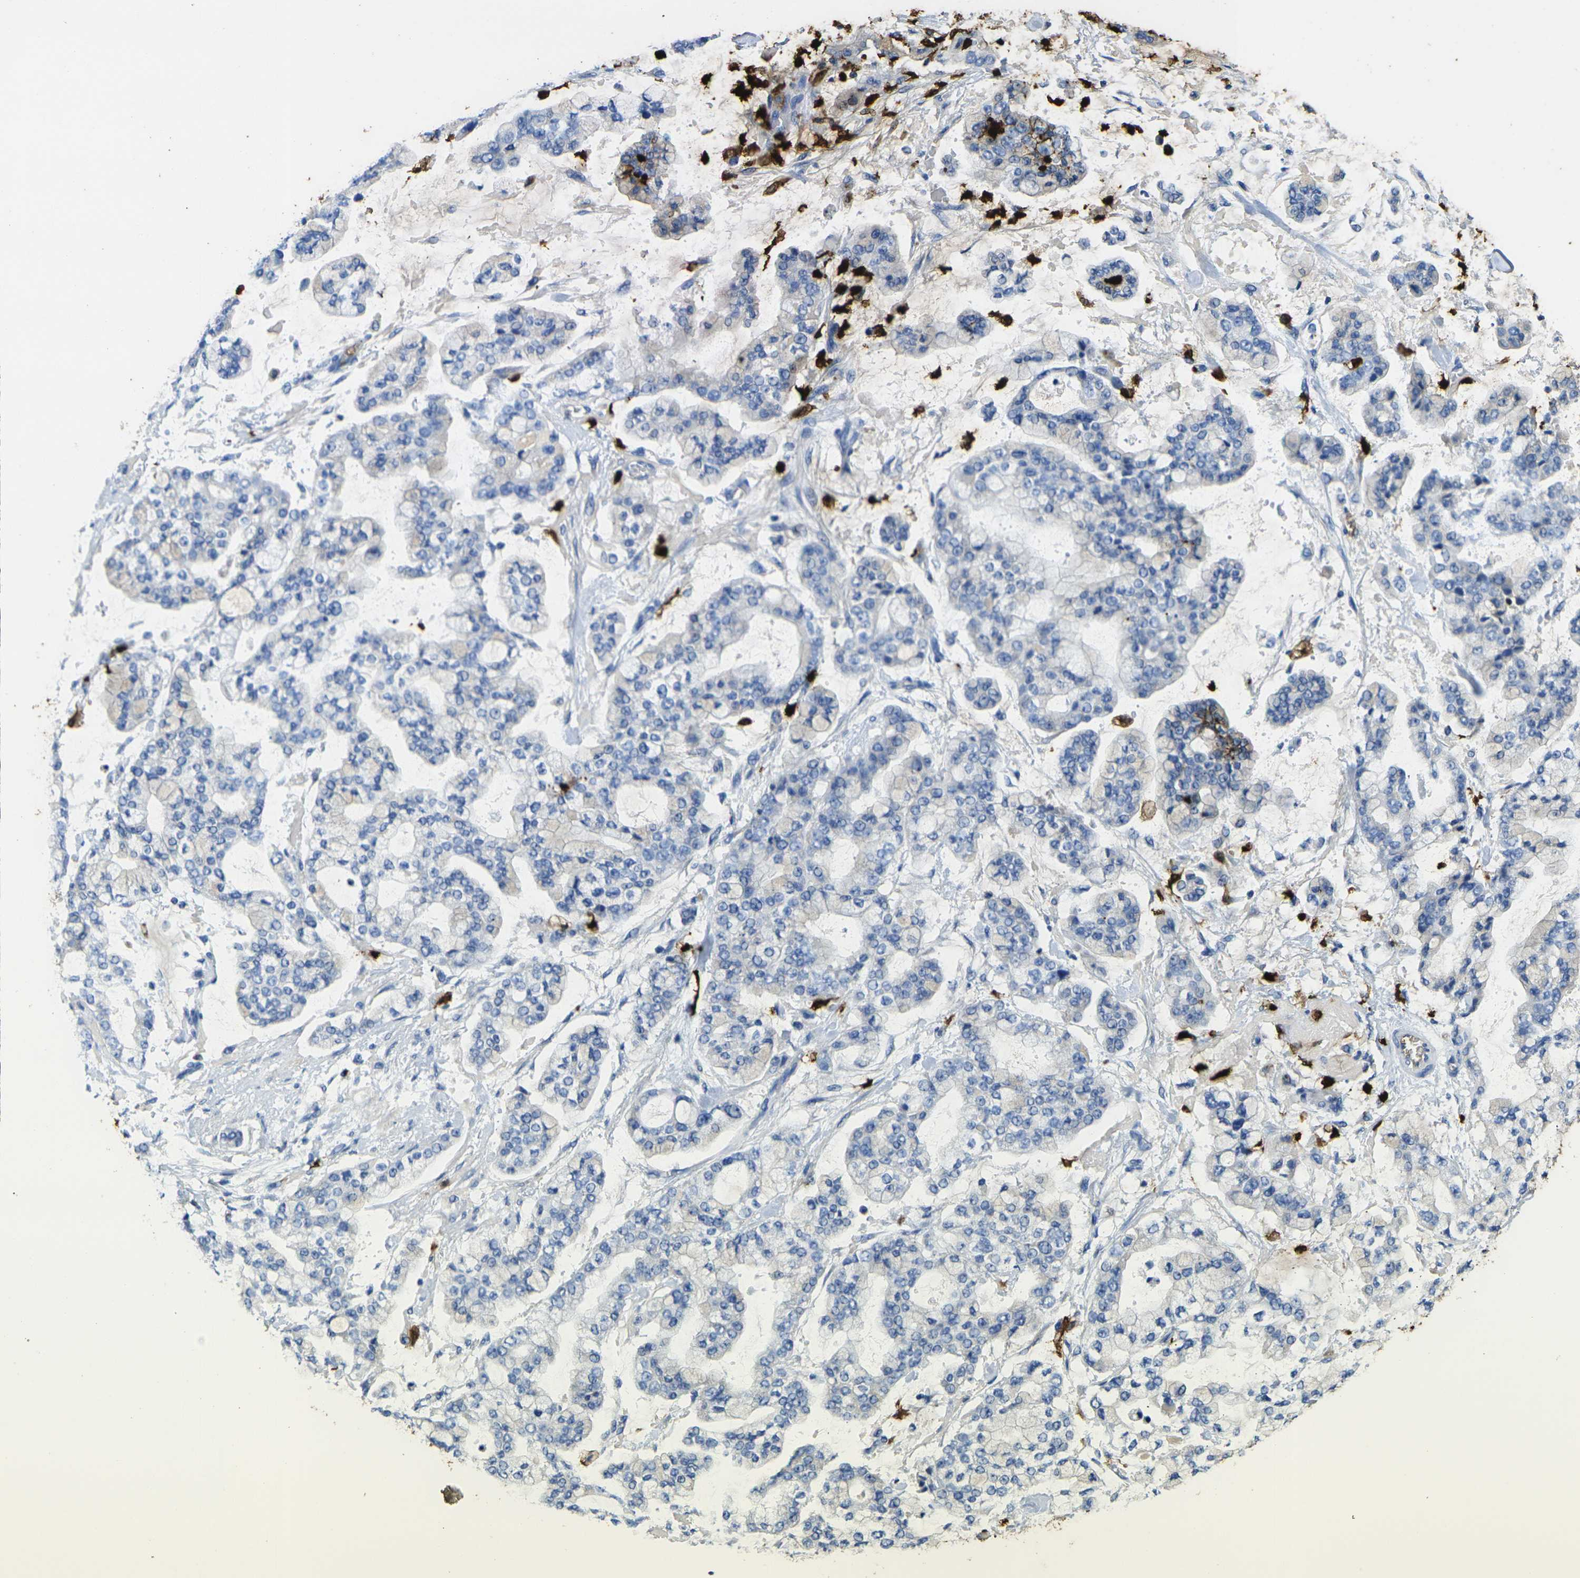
{"staining": {"intensity": "negative", "quantity": "none", "location": "none"}, "tissue": "stomach cancer", "cell_type": "Tumor cells", "image_type": "cancer", "snomed": [{"axis": "morphology", "description": "Normal tissue, NOS"}, {"axis": "morphology", "description": "Adenocarcinoma, NOS"}, {"axis": "topography", "description": "Stomach, upper"}, {"axis": "topography", "description": "Stomach"}], "caption": "An image of stomach adenocarcinoma stained for a protein exhibits no brown staining in tumor cells.", "gene": "S100A9", "patient": {"sex": "male", "age": 76}}